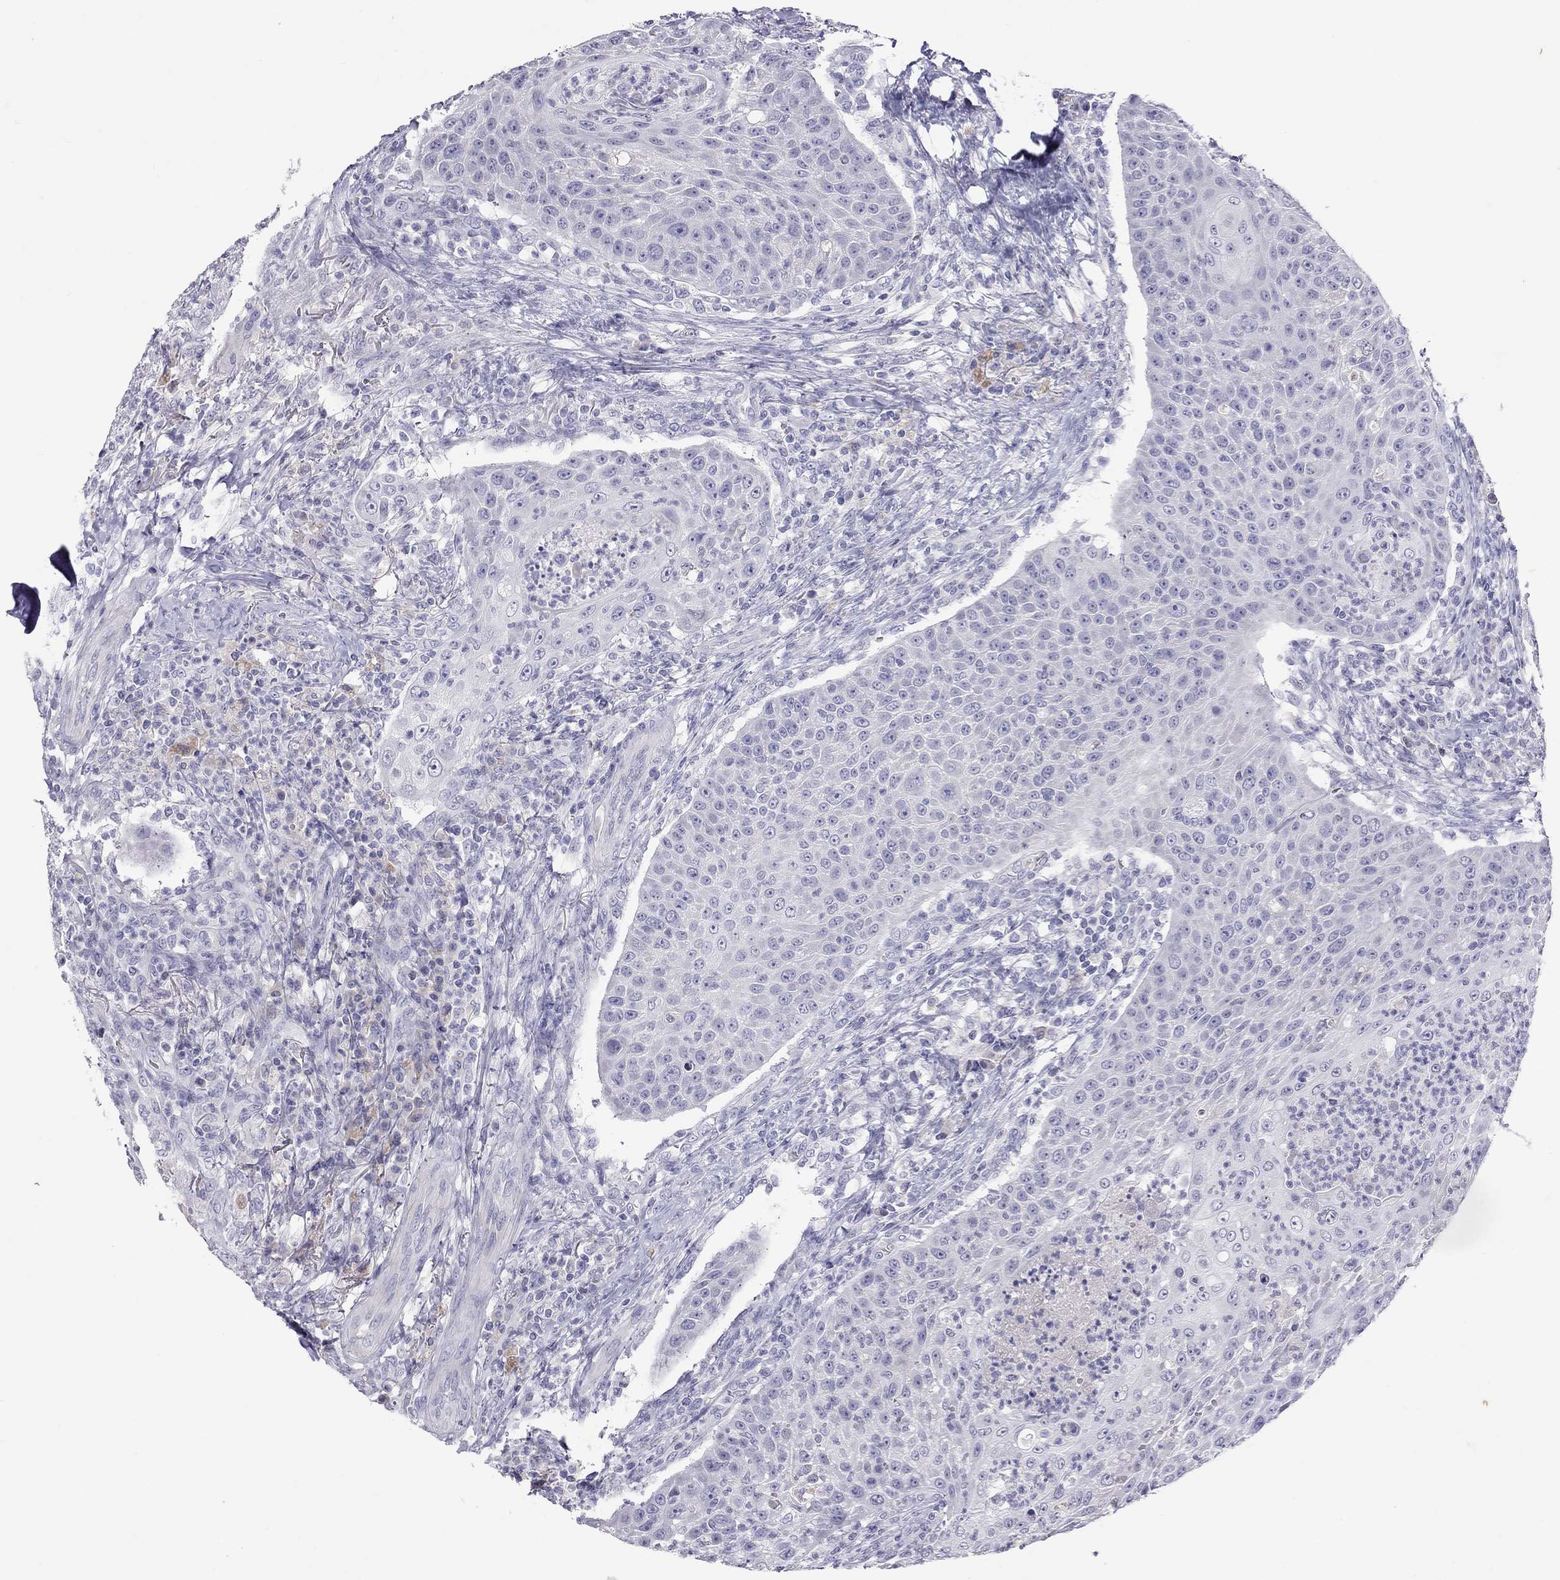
{"staining": {"intensity": "negative", "quantity": "none", "location": "none"}, "tissue": "head and neck cancer", "cell_type": "Tumor cells", "image_type": "cancer", "snomed": [{"axis": "morphology", "description": "Squamous cell carcinoma, NOS"}, {"axis": "topography", "description": "Head-Neck"}], "caption": "IHC histopathology image of neoplastic tissue: head and neck squamous cell carcinoma stained with DAB (3,3'-diaminobenzidine) demonstrates no significant protein expression in tumor cells. The staining was performed using DAB to visualize the protein expression in brown, while the nuclei were stained in blue with hematoxylin (Magnification: 20x).", "gene": "MUC16", "patient": {"sex": "male", "age": 69}}